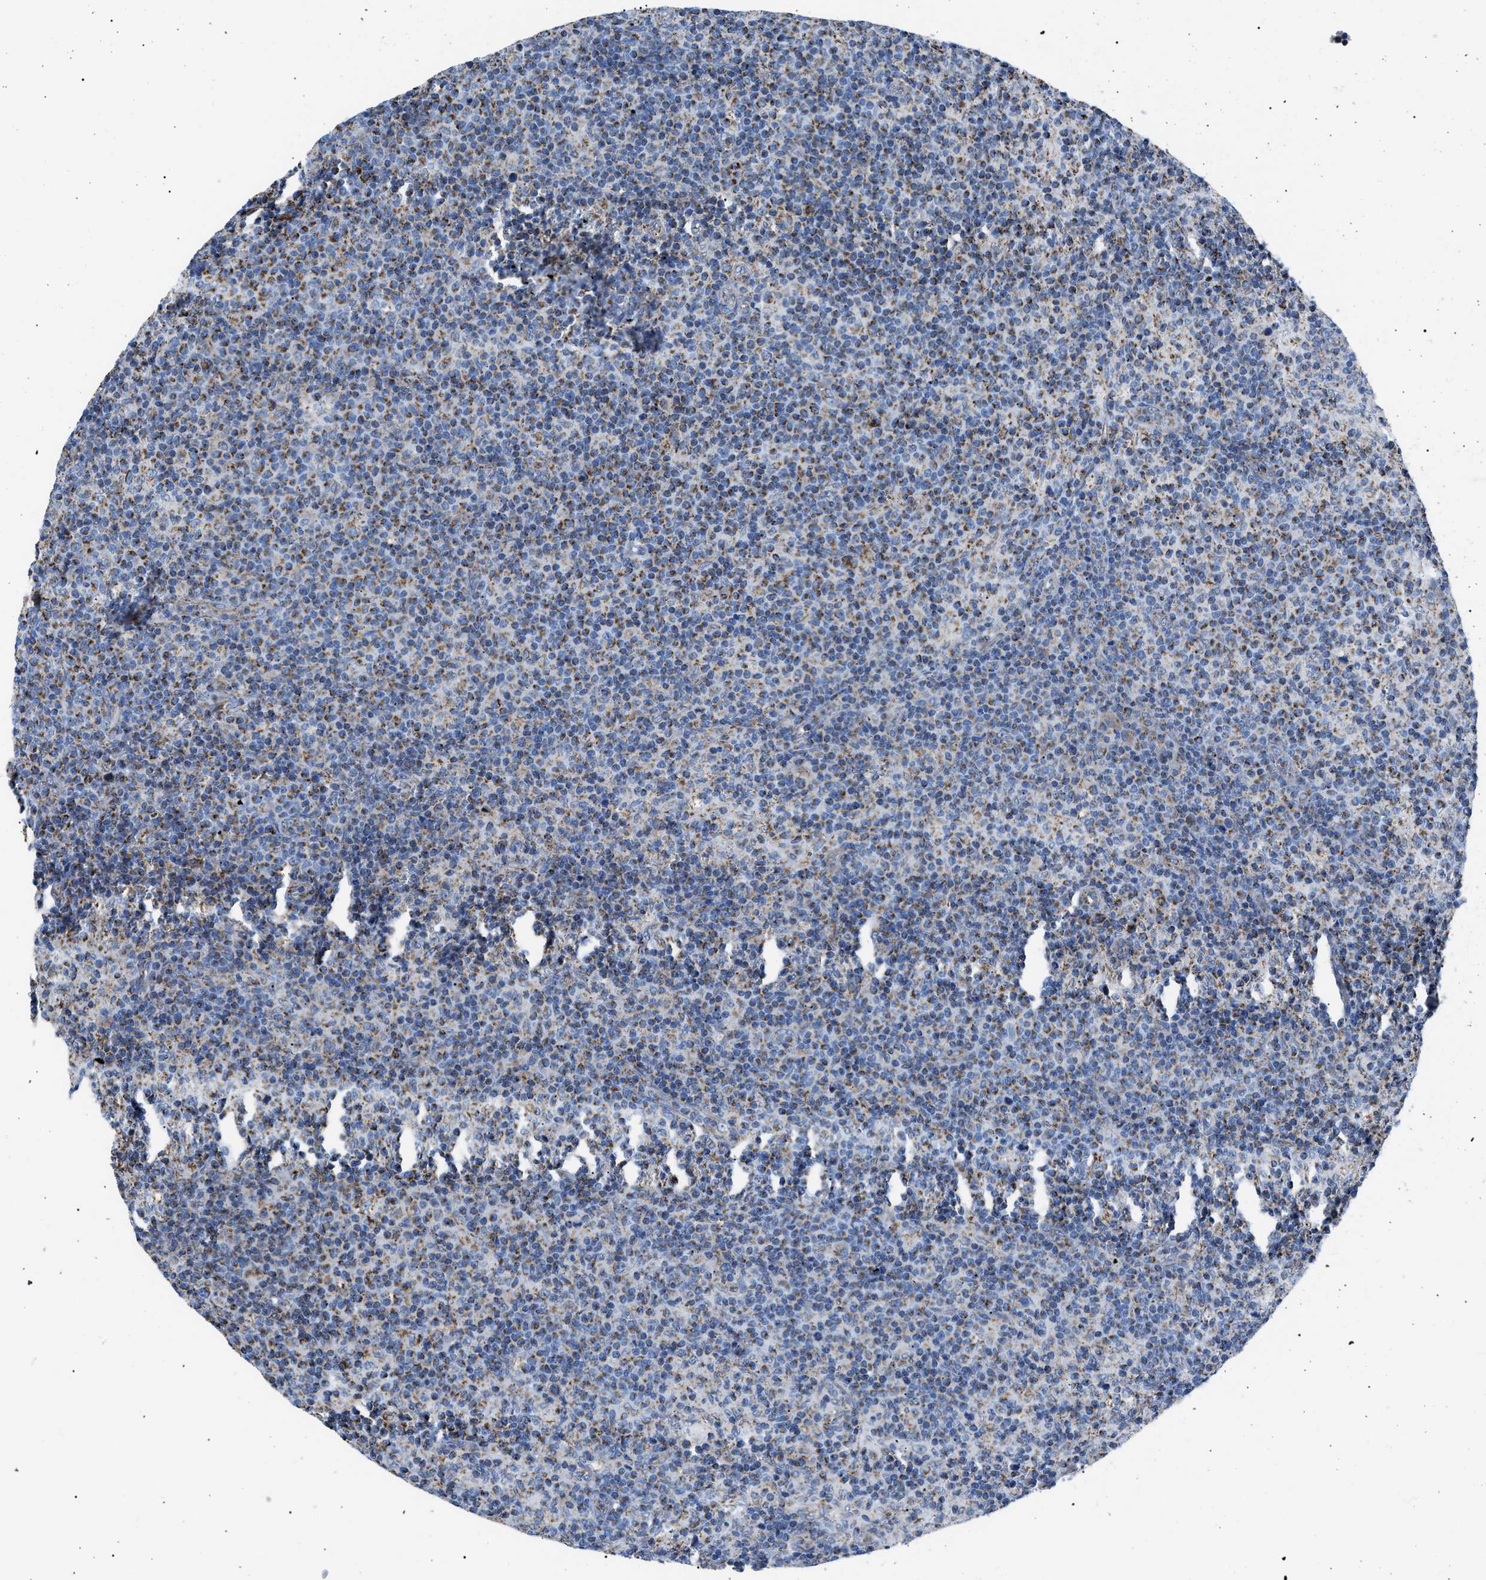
{"staining": {"intensity": "strong", "quantity": "25%-75%", "location": "cytoplasmic/membranous"}, "tissue": "lymph node", "cell_type": "Non-germinal center cells", "image_type": "normal", "snomed": [{"axis": "morphology", "description": "Normal tissue, NOS"}, {"axis": "morphology", "description": "Inflammation, NOS"}, {"axis": "topography", "description": "Lymph node"}], "caption": "Protein expression analysis of benign human lymph node reveals strong cytoplasmic/membranous expression in approximately 25%-75% of non-germinal center cells. Nuclei are stained in blue.", "gene": "PHB2", "patient": {"sex": "male", "age": 55}}